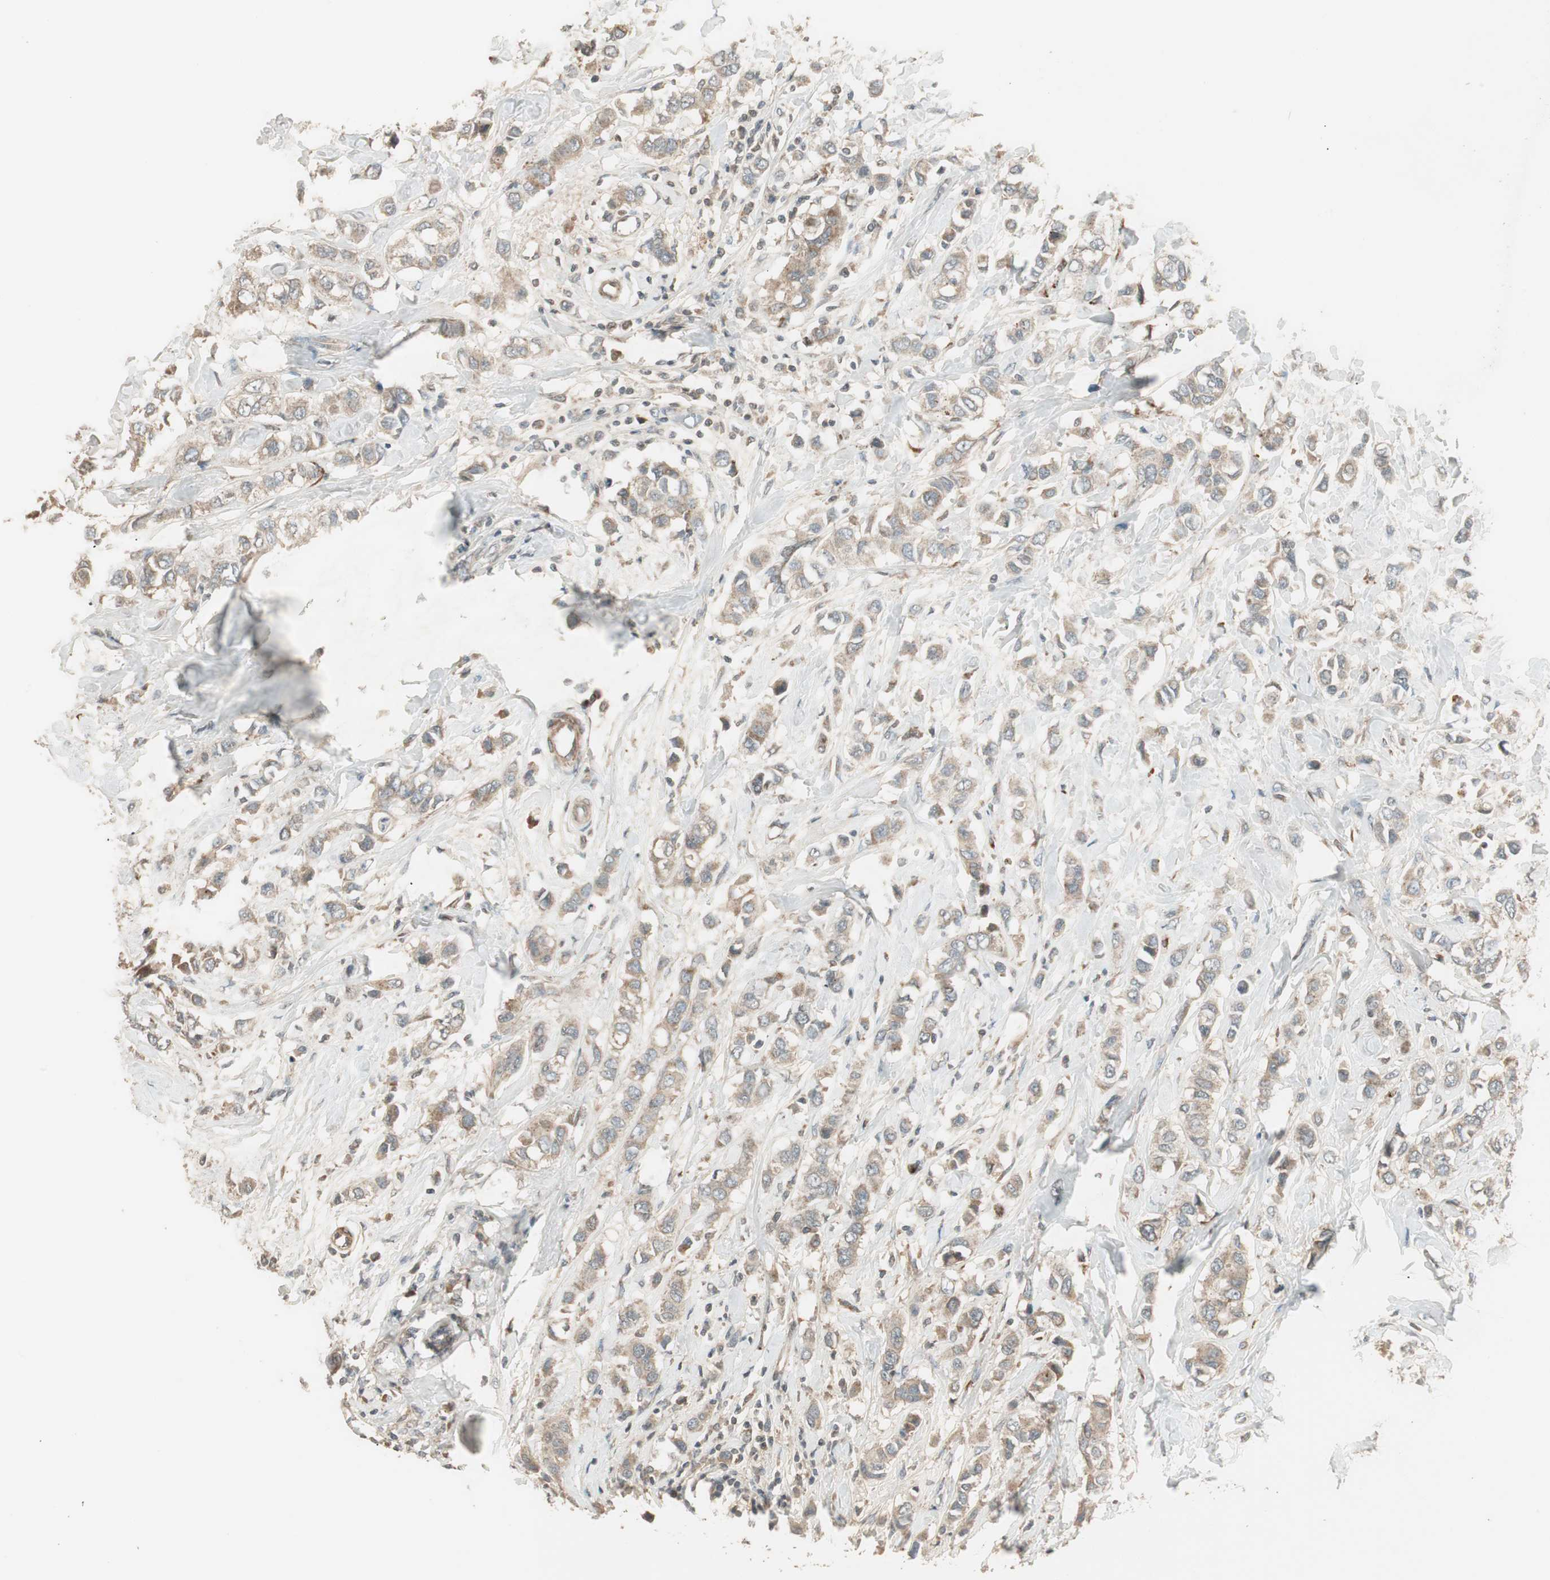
{"staining": {"intensity": "negative", "quantity": "none", "location": "none"}, "tissue": "breast cancer", "cell_type": "Tumor cells", "image_type": "cancer", "snomed": [{"axis": "morphology", "description": "Duct carcinoma"}, {"axis": "topography", "description": "Breast"}], "caption": "Tumor cells show no significant protein staining in breast cancer (intraductal carcinoma).", "gene": "SFRP1", "patient": {"sex": "female", "age": 50}}